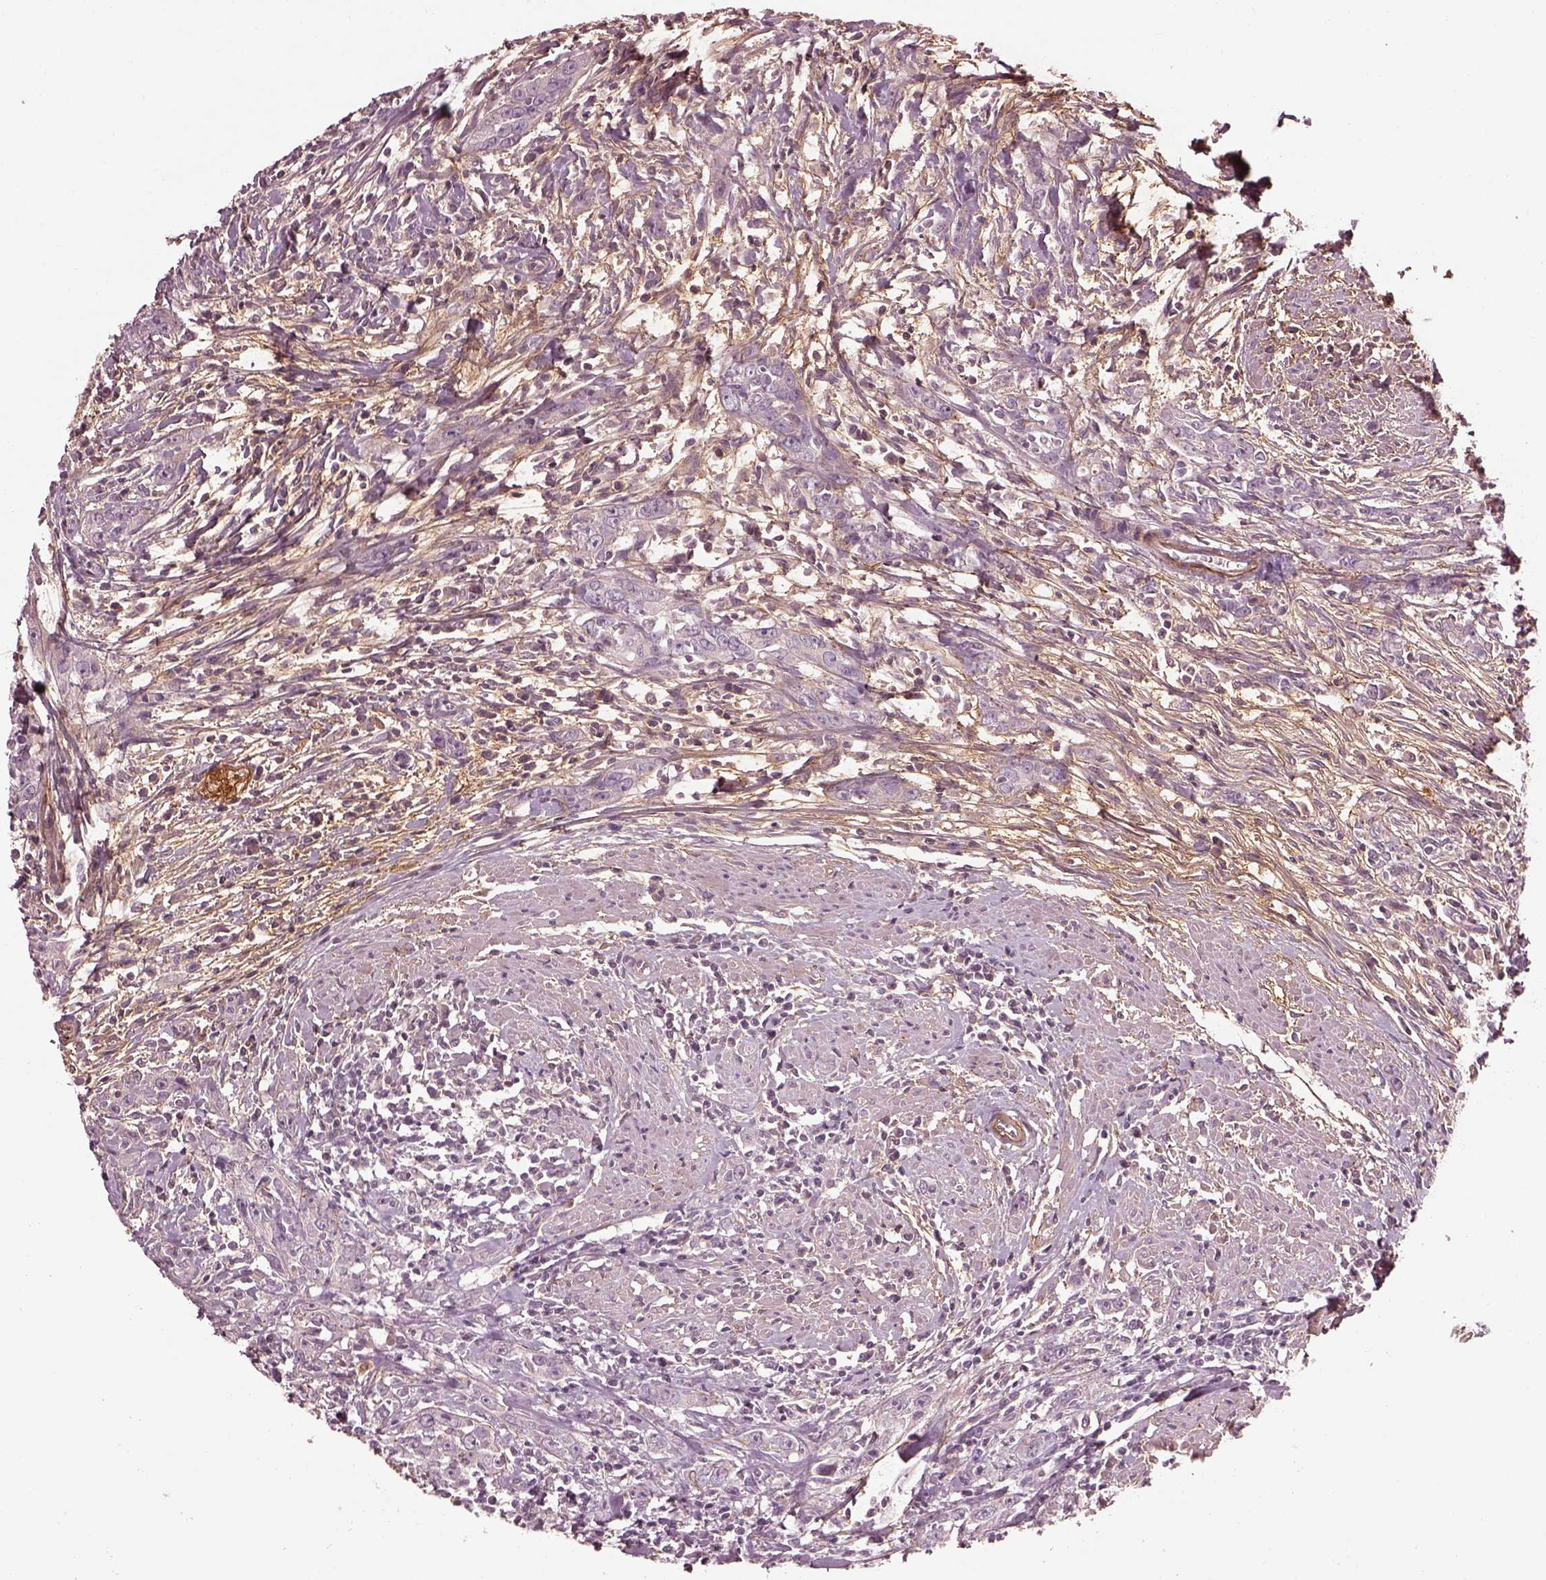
{"staining": {"intensity": "negative", "quantity": "none", "location": "none"}, "tissue": "urothelial cancer", "cell_type": "Tumor cells", "image_type": "cancer", "snomed": [{"axis": "morphology", "description": "Urothelial carcinoma, High grade"}, {"axis": "topography", "description": "Urinary bladder"}], "caption": "A histopathology image of human high-grade urothelial carcinoma is negative for staining in tumor cells.", "gene": "EFEMP1", "patient": {"sex": "male", "age": 83}}